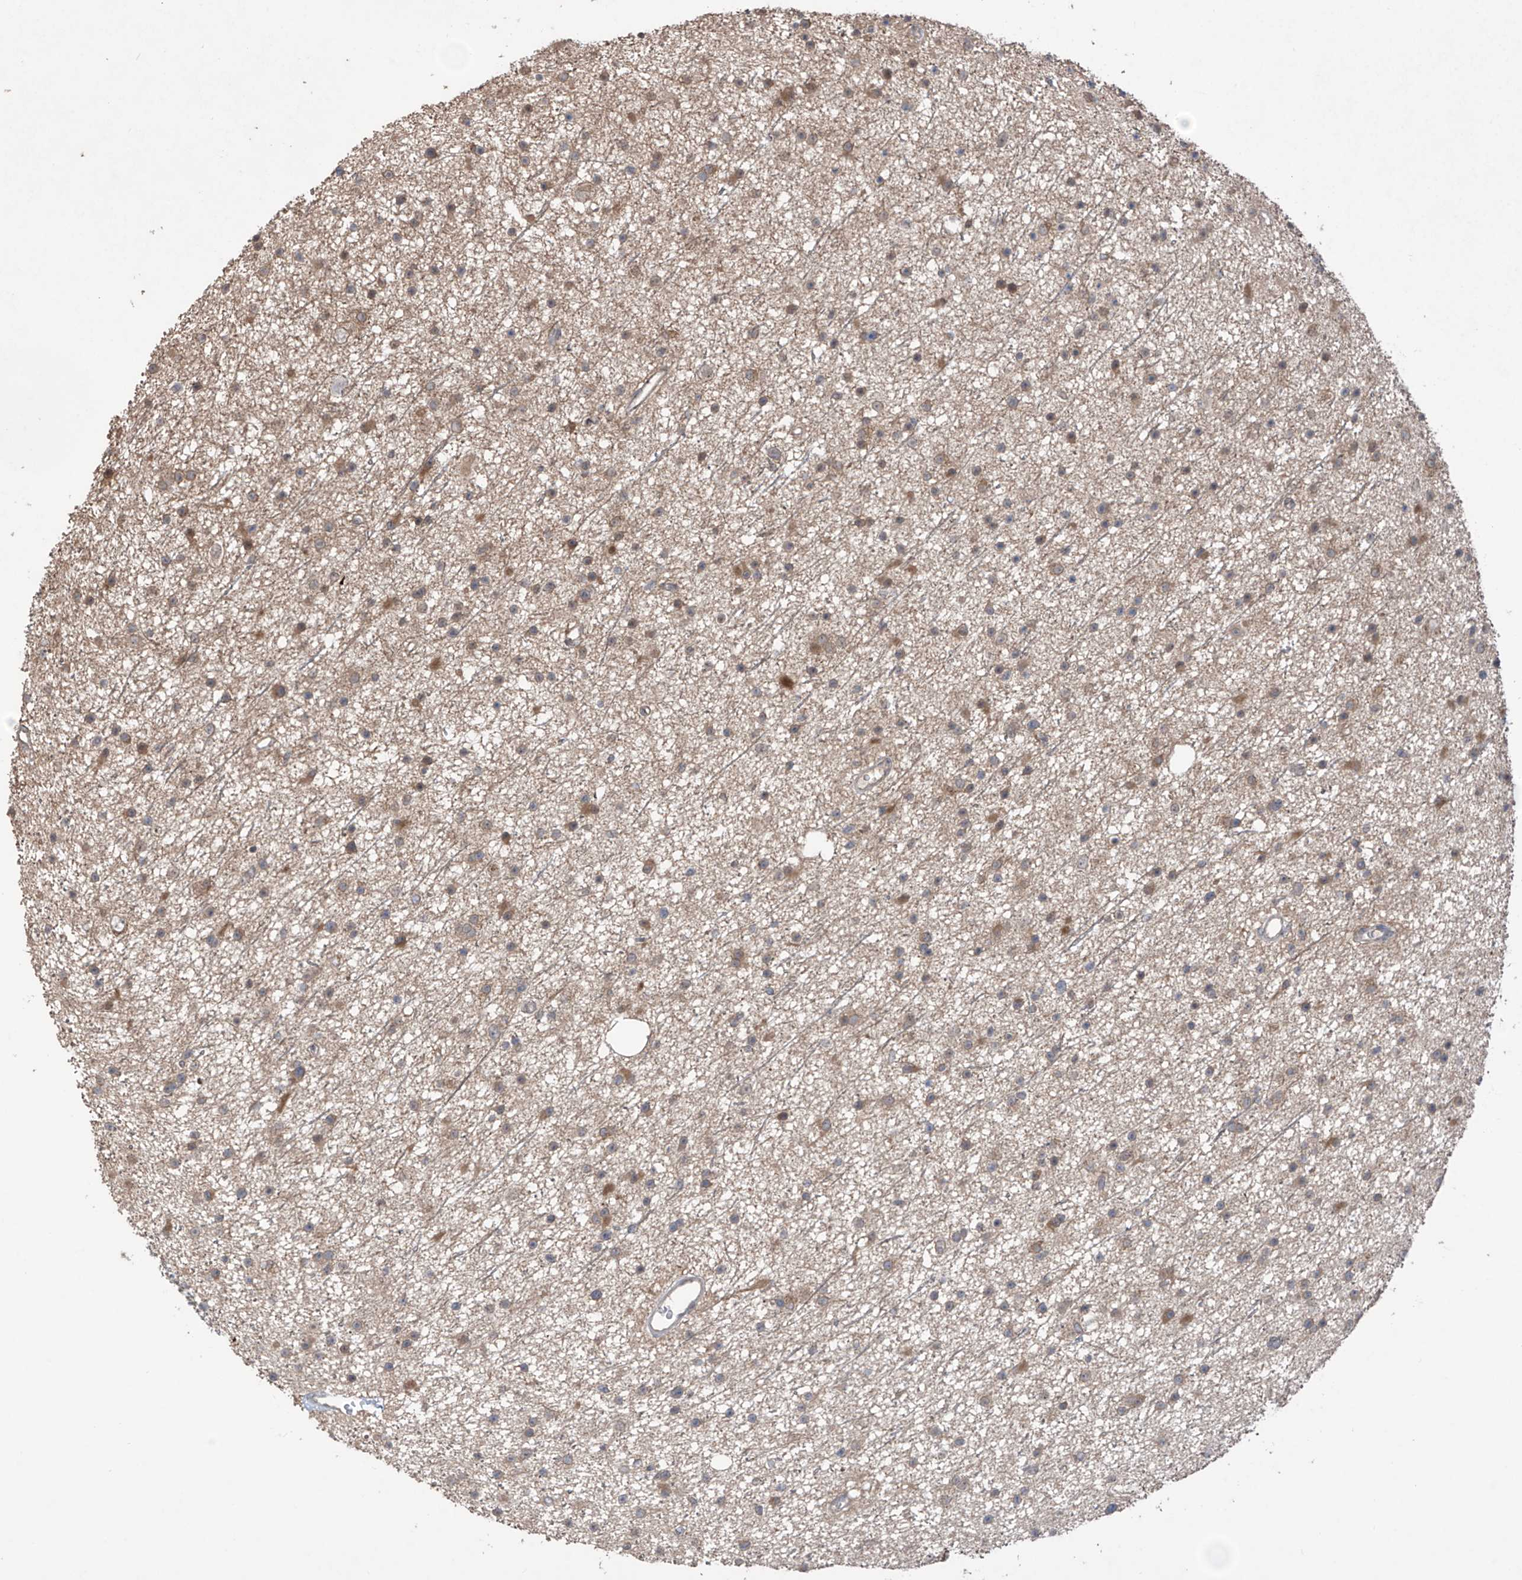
{"staining": {"intensity": "weak", "quantity": "<25%", "location": "cytoplasmic/membranous"}, "tissue": "glioma", "cell_type": "Tumor cells", "image_type": "cancer", "snomed": [{"axis": "morphology", "description": "Glioma, malignant, Low grade"}, {"axis": "topography", "description": "Cerebral cortex"}], "caption": "IHC micrograph of neoplastic tissue: human glioma stained with DAB displays no significant protein expression in tumor cells. The staining was performed using DAB to visualize the protein expression in brown, while the nuclei were stained in blue with hematoxylin (Magnification: 20x).", "gene": "SAMD3", "patient": {"sex": "female", "age": 39}}